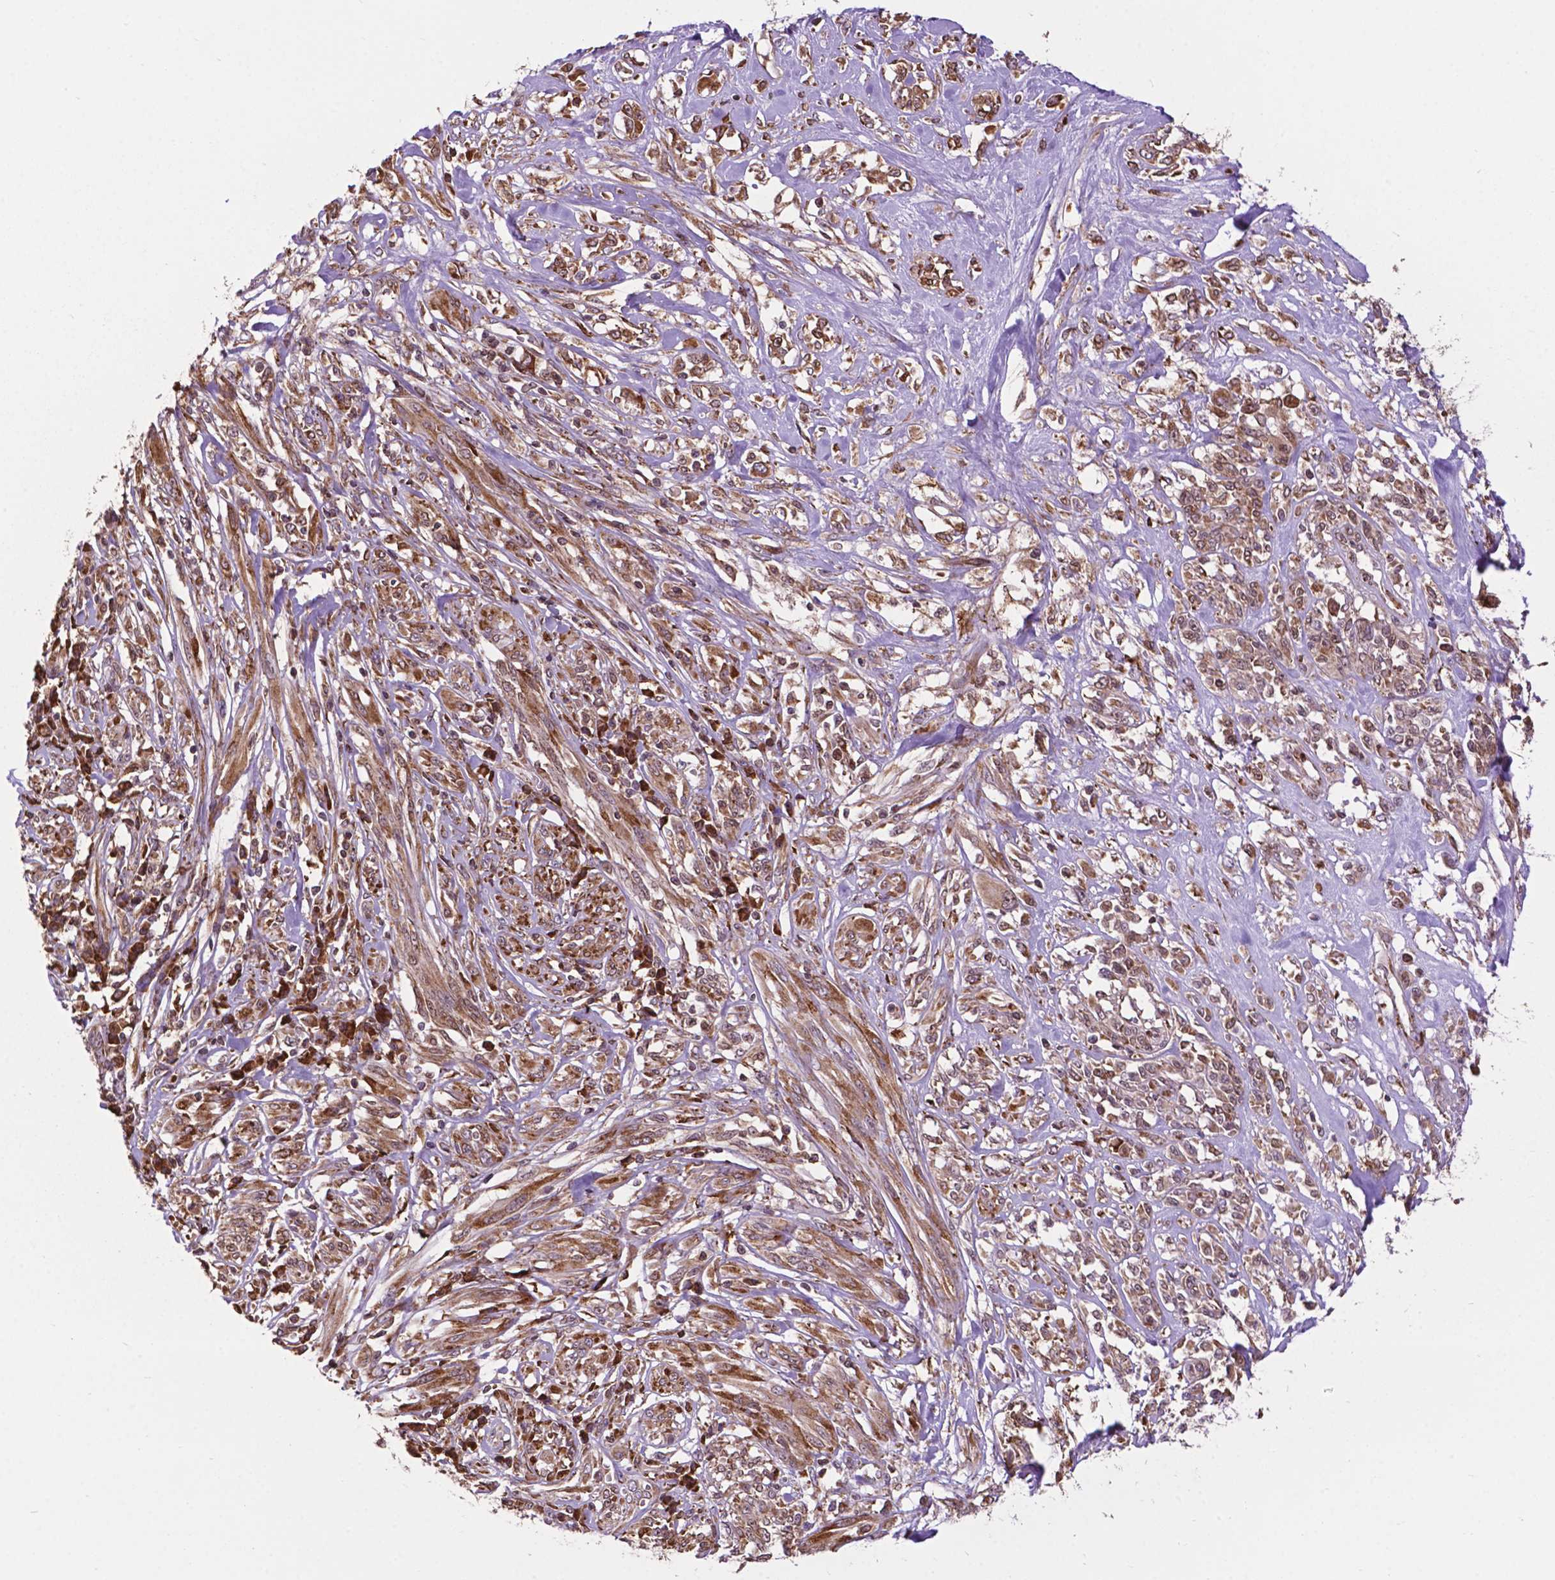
{"staining": {"intensity": "moderate", "quantity": "25%-75%", "location": "cytoplasmic/membranous,nuclear"}, "tissue": "melanoma", "cell_type": "Tumor cells", "image_type": "cancer", "snomed": [{"axis": "morphology", "description": "Malignant melanoma, NOS"}, {"axis": "topography", "description": "Skin"}], "caption": "Melanoma tissue shows moderate cytoplasmic/membranous and nuclear expression in about 25%-75% of tumor cells, visualized by immunohistochemistry. (brown staining indicates protein expression, while blue staining denotes nuclei).", "gene": "GANAB", "patient": {"sex": "female", "age": 91}}